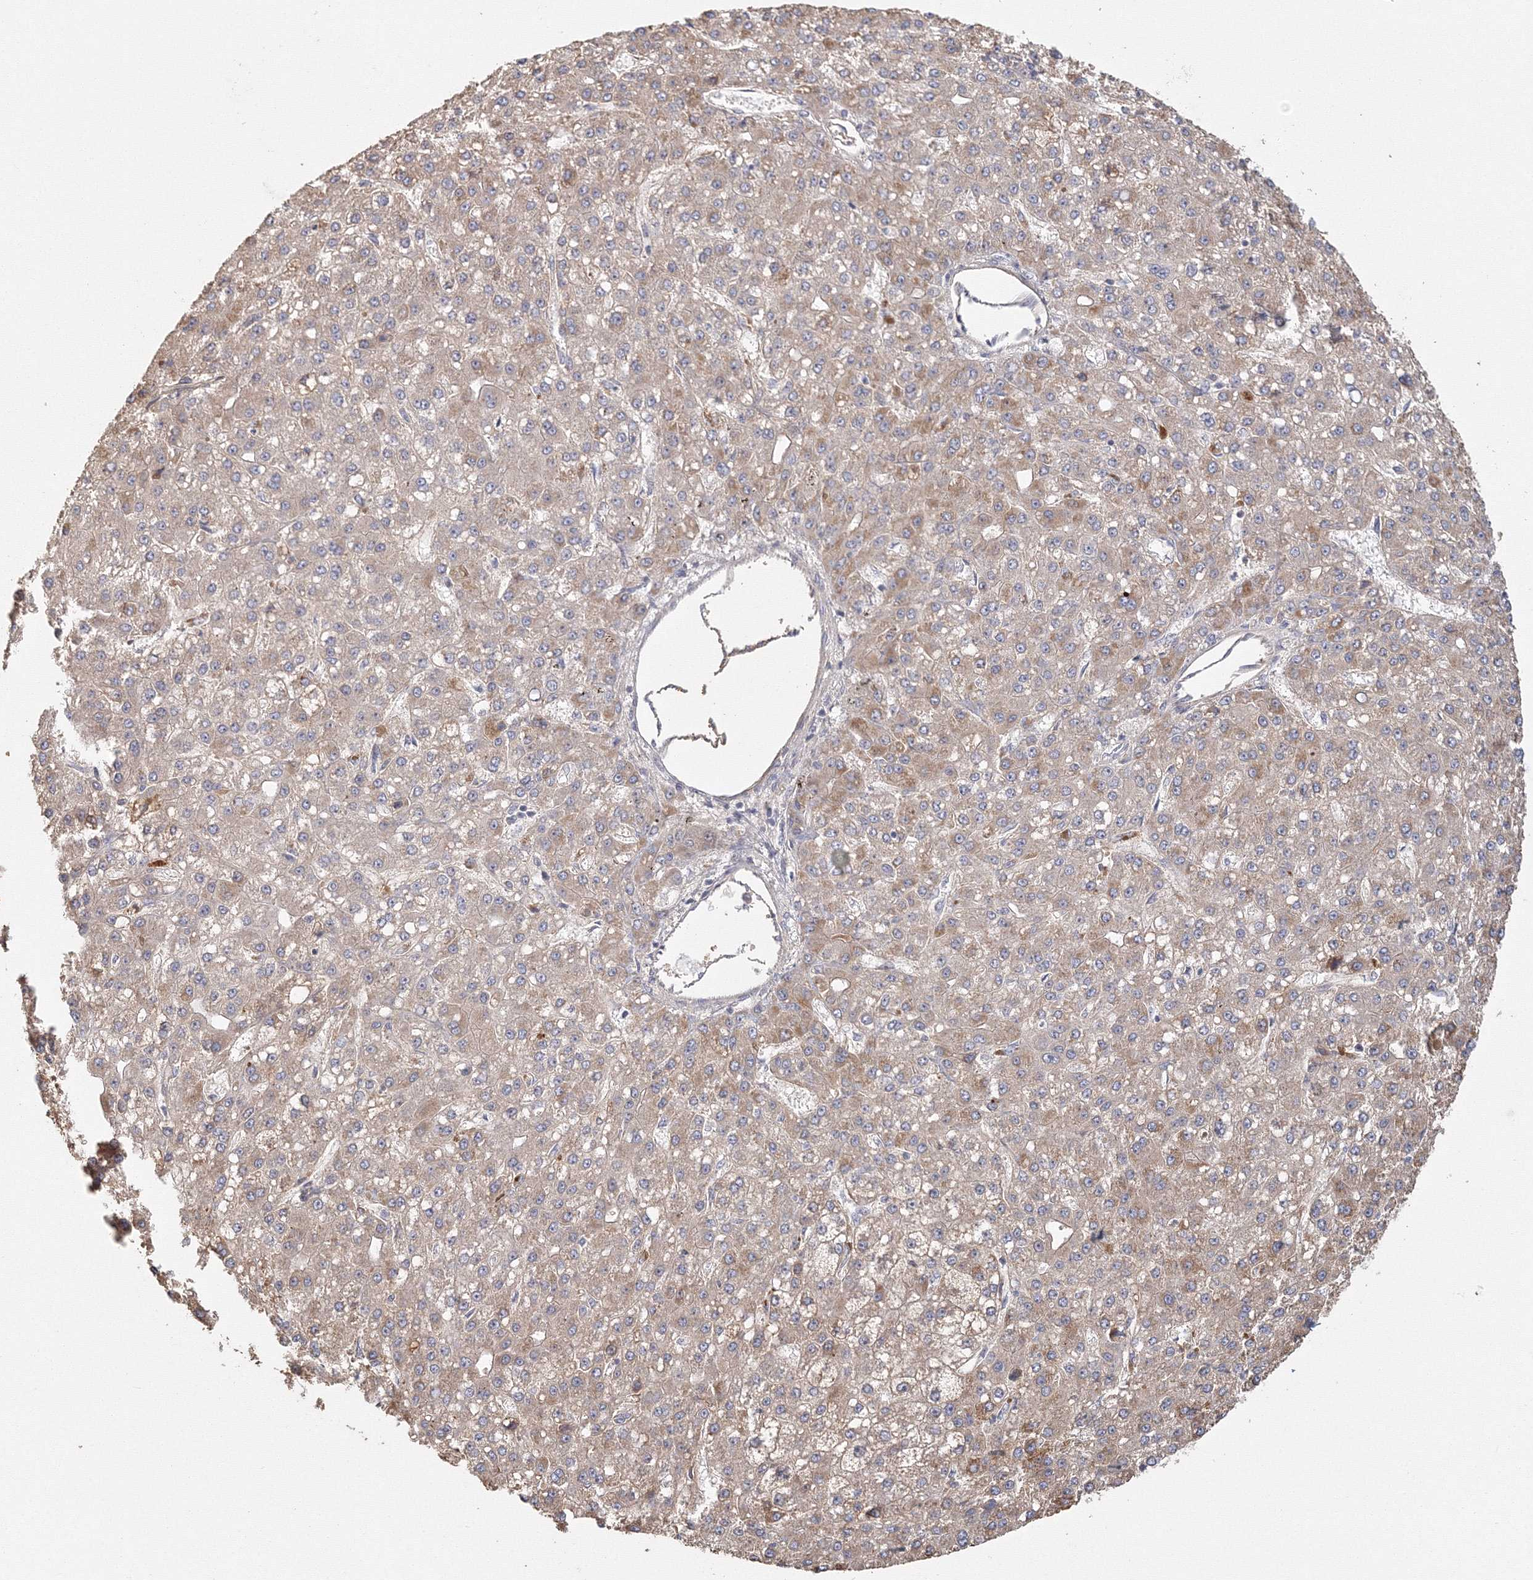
{"staining": {"intensity": "moderate", "quantity": "25%-75%", "location": "cytoplasmic/membranous"}, "tissue": "liver cancer", "cell_type": "Tumor cells", "image_type": "cancer", "snomed": [{"axis": "morphology", "description": "Carcinoma, Hepatocellular, NOS"}, {"axis": "topography", "description": "Liver"}], "caption": "The photomicrograph displays staining of liver hepatocellular carcinoma, revealing moderate cytoplasmic/membranous protein expression (brown color) within tumor cells.", "gene": "TACC2", "patient": {"sex": "male", "age": 67}}